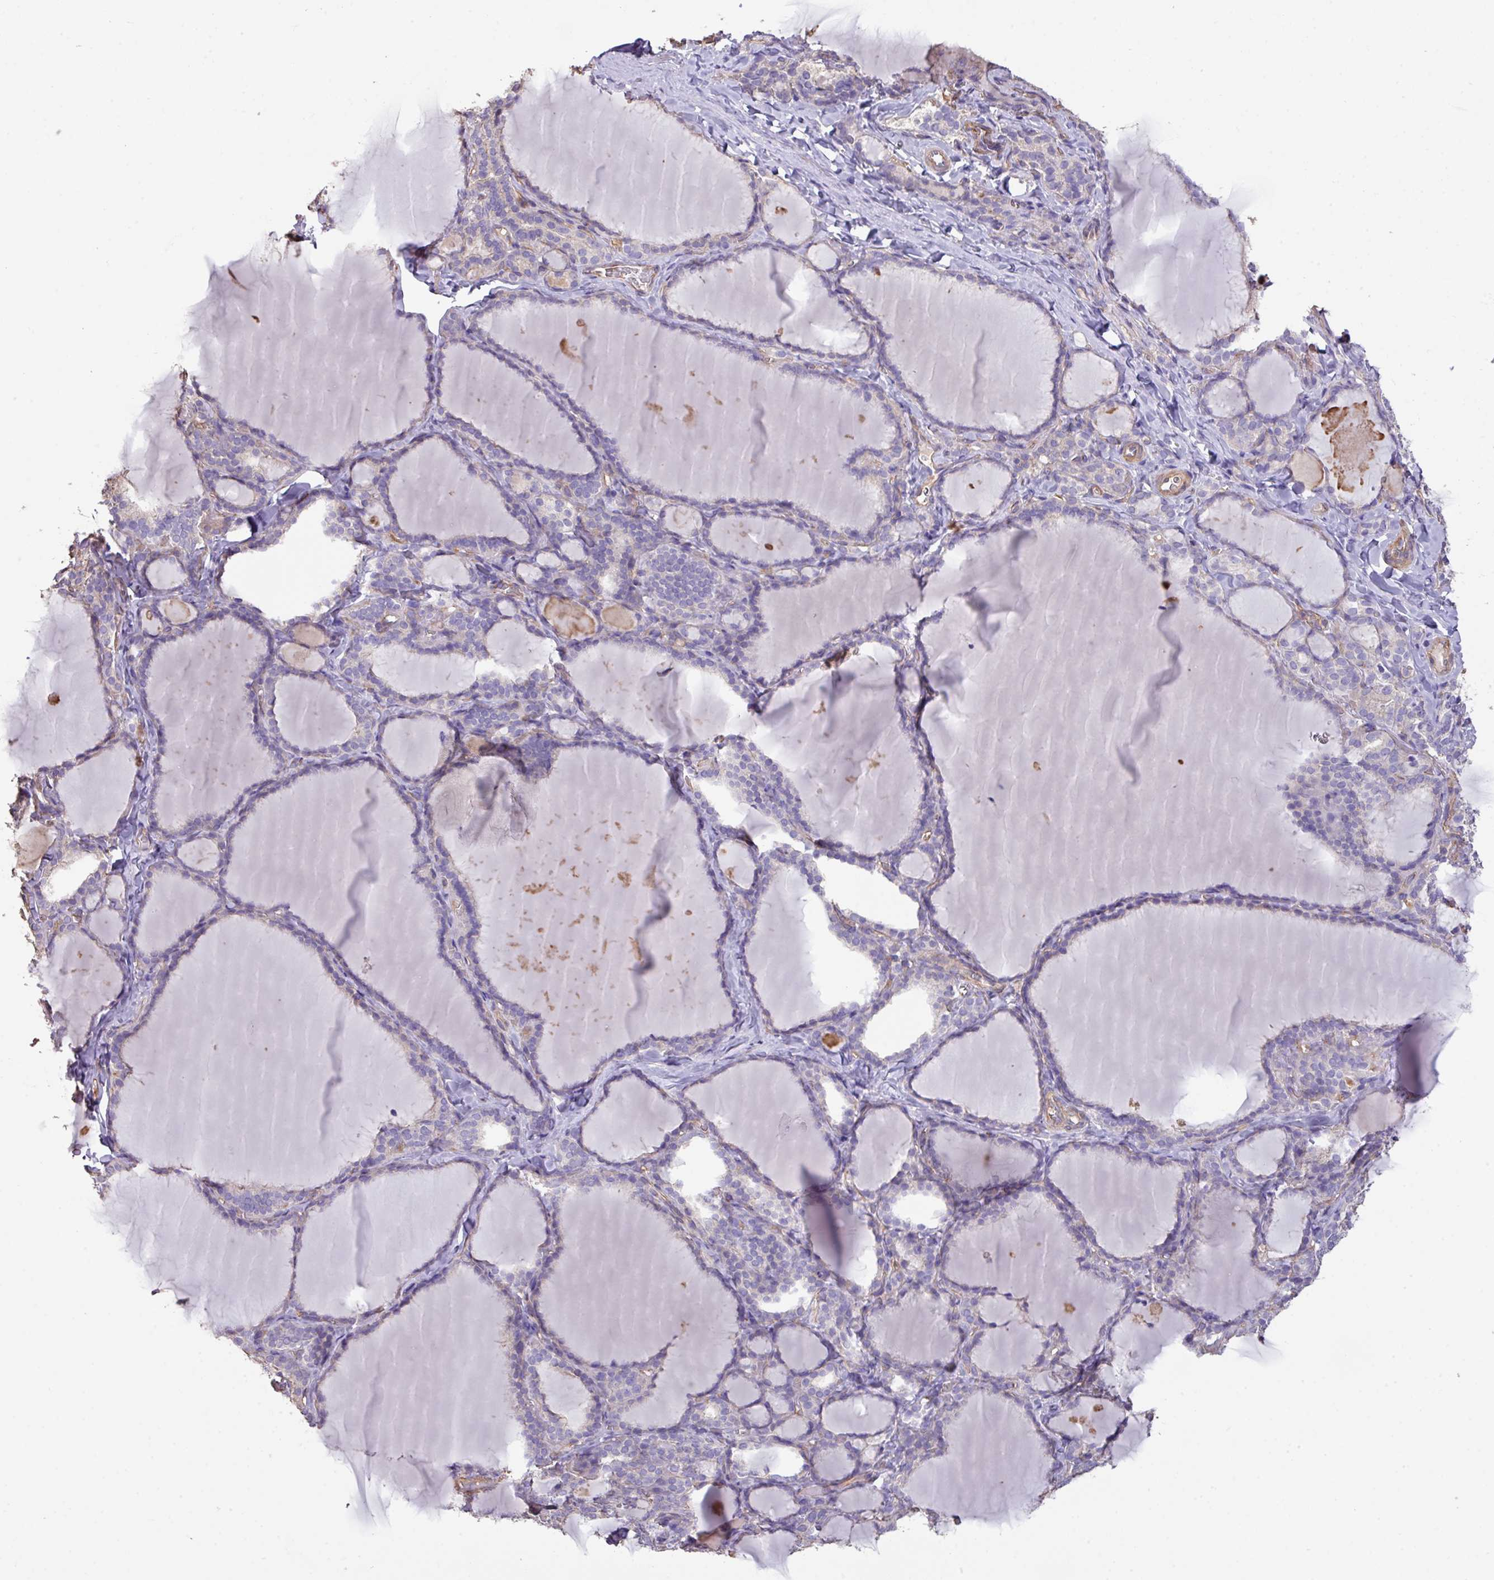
{"staining": {"intensity": "negative", "quantity": "none", "location": "none"}, "tissue": "thyroid gland", "cell_type": "Glandular cells", "image_type": "normal", "snomed": [{"axis": "morphology", "description": "Normal tissue, NOS"}, {"axis": "topography", "description": "Thyroid gland"}], "caption": "Photomicrograph shows no protein positivity in glandular cells of normal thyroid gland.", "gene": "CALML4", "patient": {"sex": "female", "age": 31}}